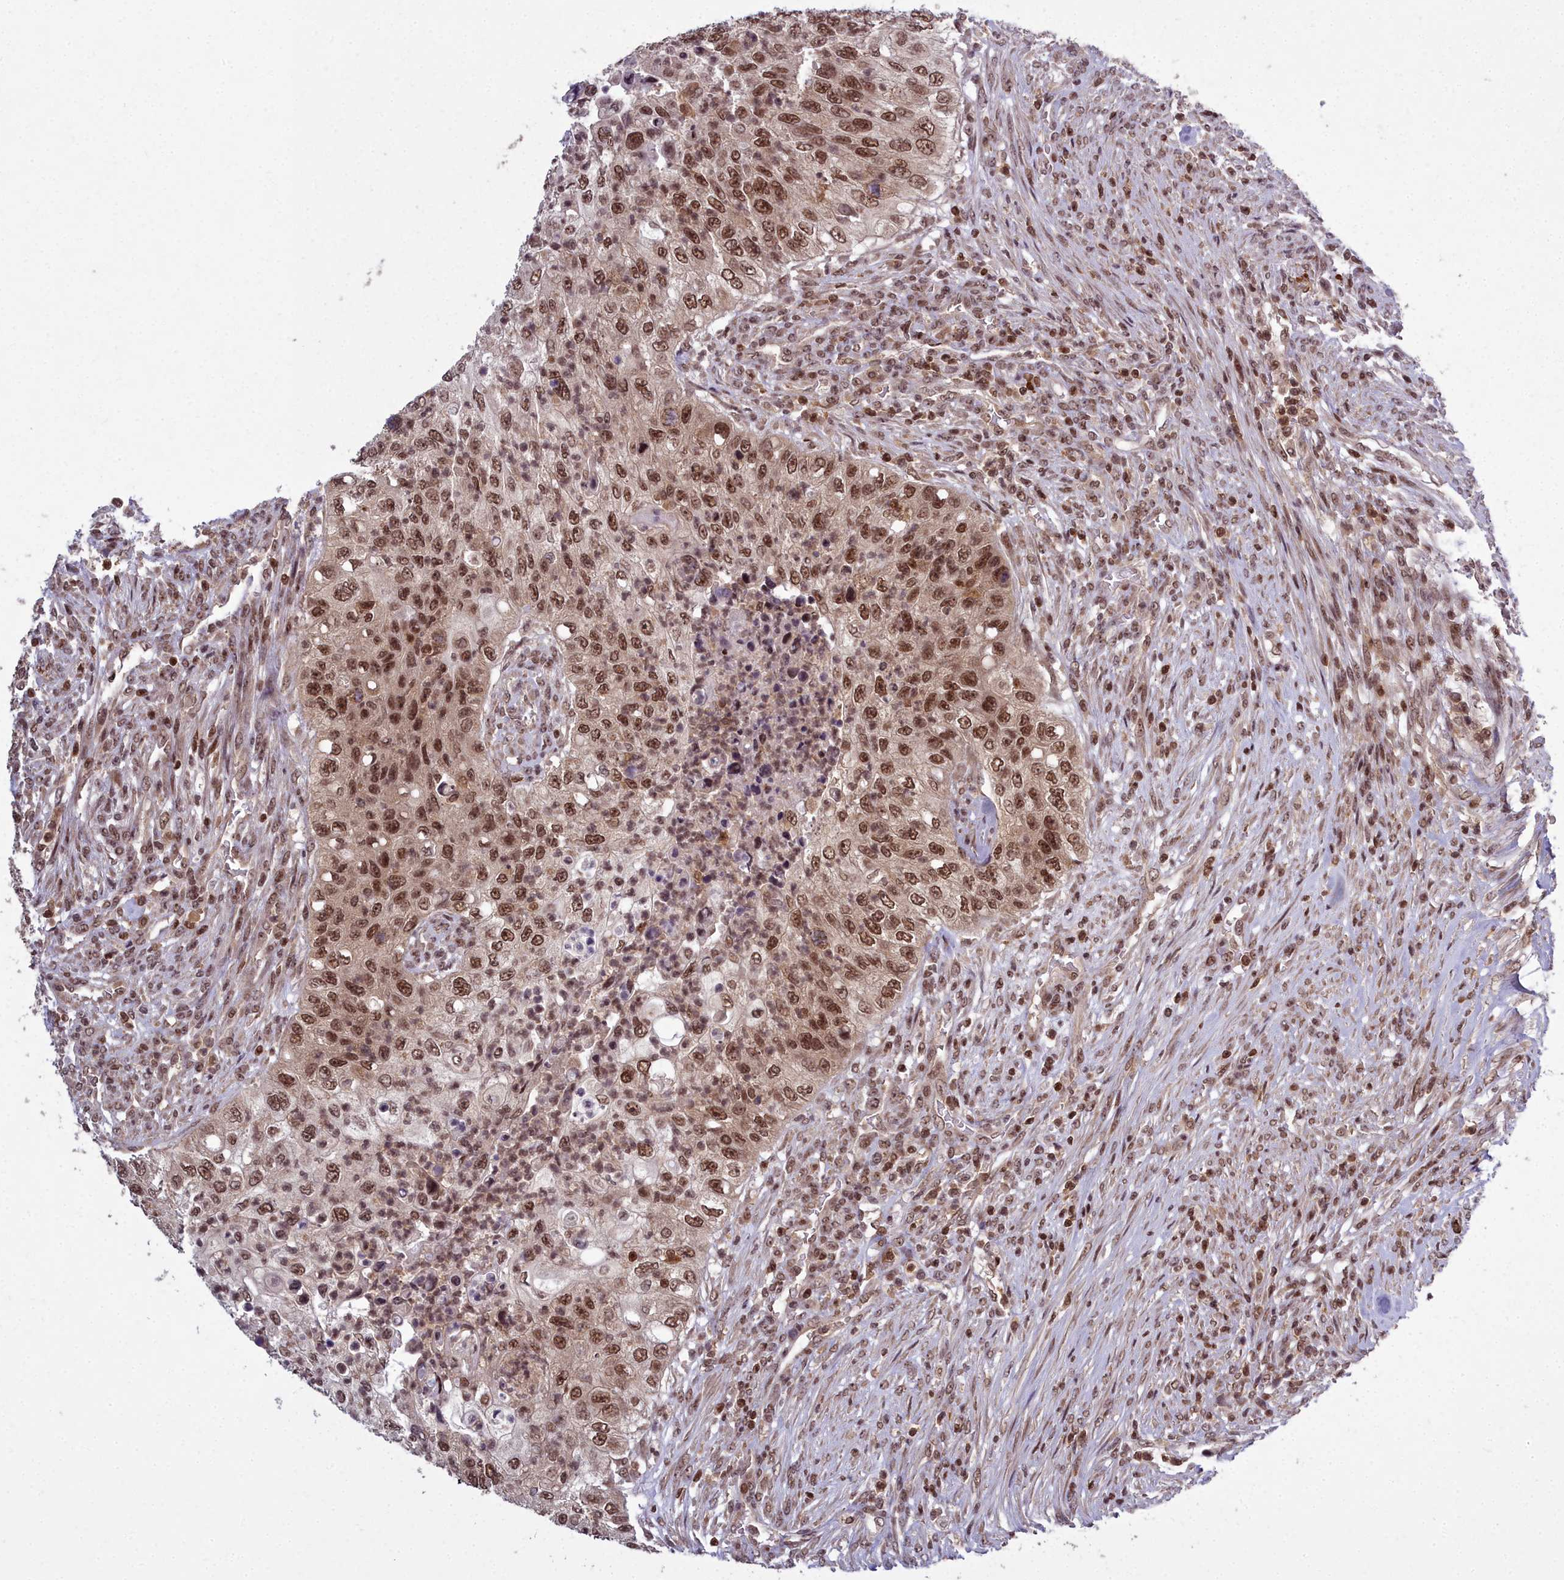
{"staining": {"intensity": "moderate", "quantity": ">75%", "location": "nuclear"}, "tissue": "urothelial cancer", "cell_type": "Tumor cells", "image_type": "cancer", "snomed": [{"axis": "morphology", "description": "Urothelial carcinoma, High grade"}, {"axis": "topography", "description": "Urinary bladder"}], "caption": "Immunohistochemical staining of human urothelial cancer exhibits medium levels of moderate nuclear staining in approximately >75% of tumor cells.", "gene": "GMEB1", "patient": {"sex": "female", "age": 60}}